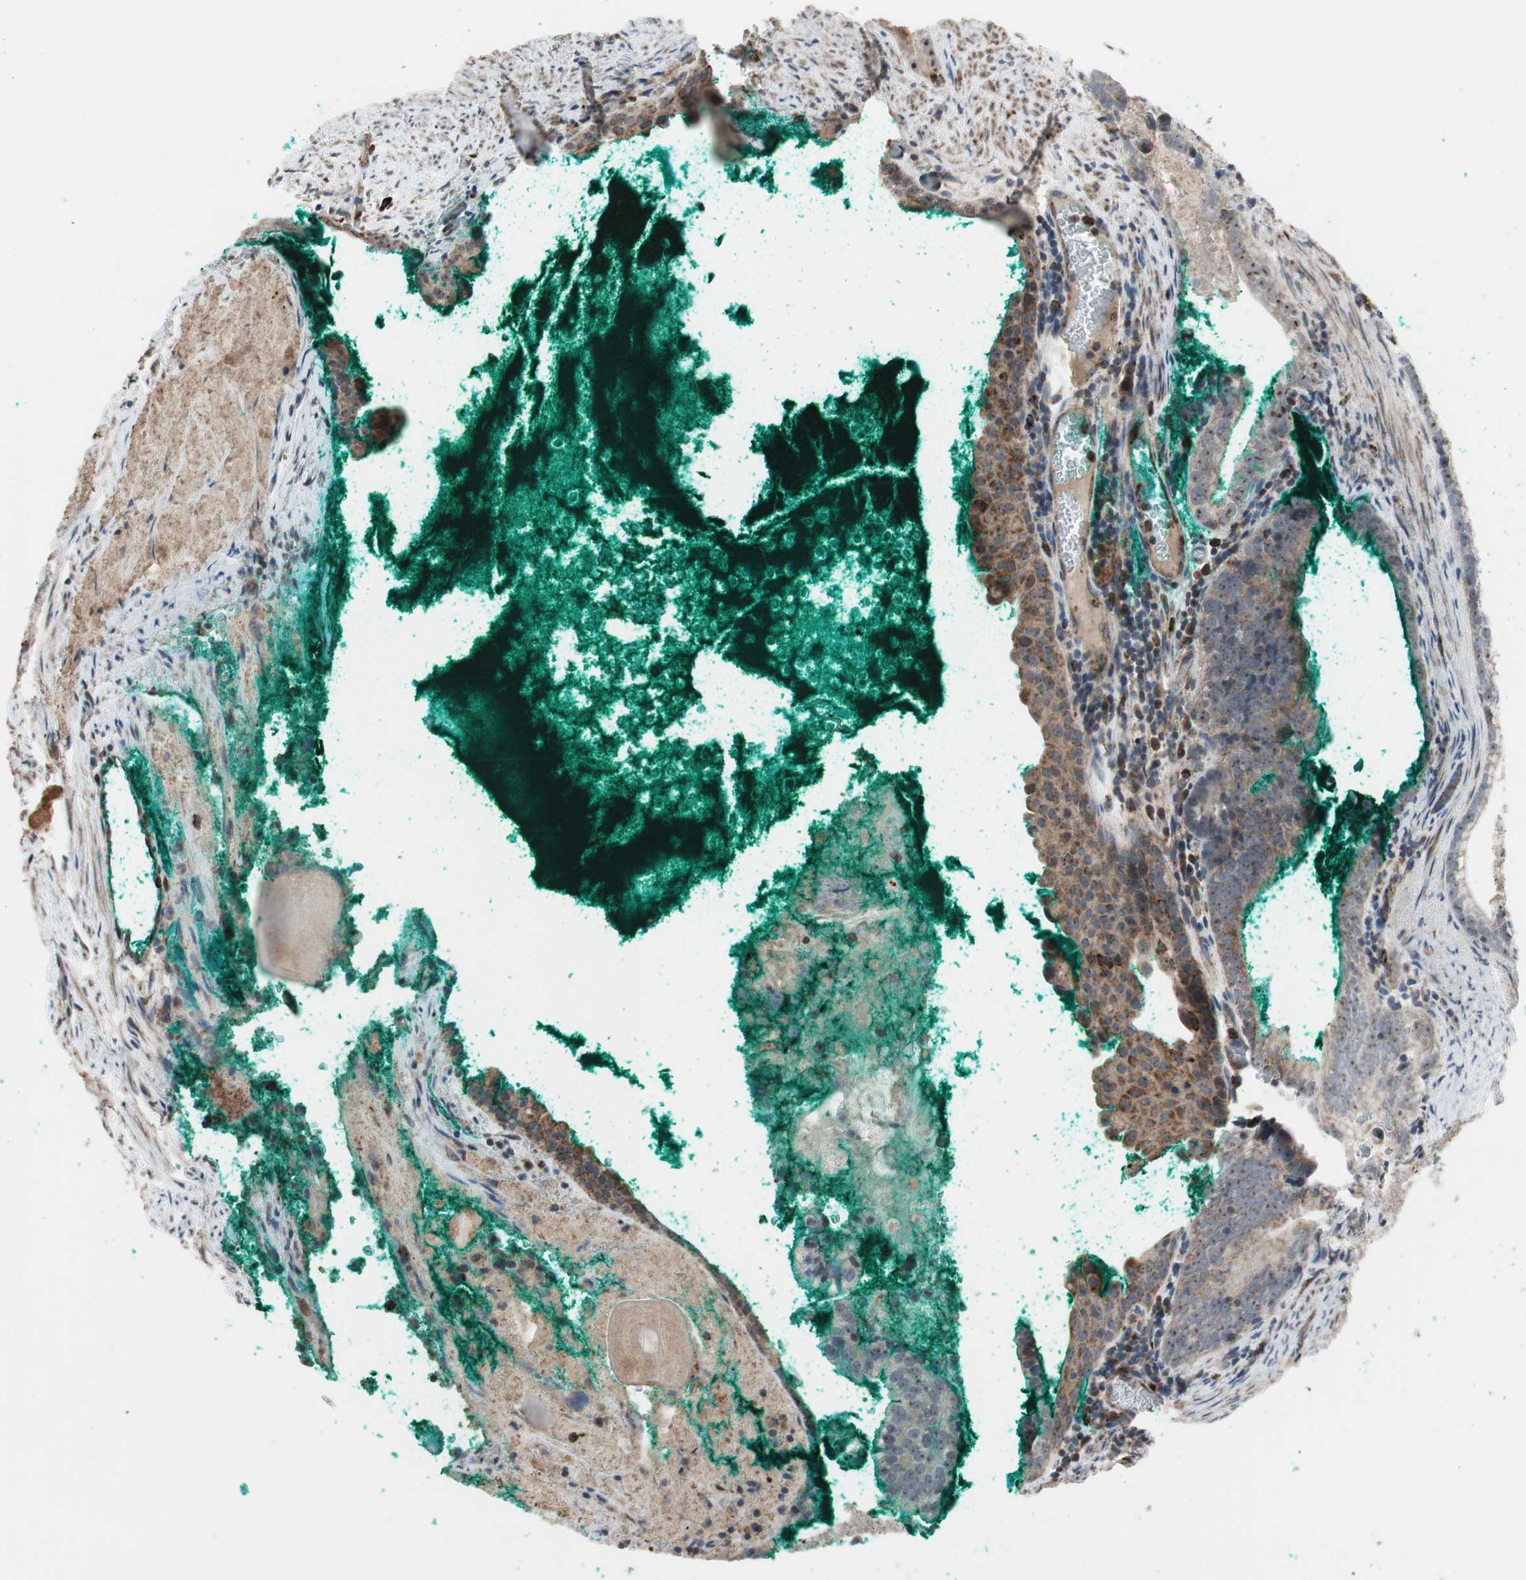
{"staining": {"intensity": "moderate", "quantity": ">75%", "location": "cytoplasmic/membranous"}, "tissue": "prostate cancer", "cell_type": "Tumor cells", "image_type": "cancer", "snomed": [{"axis": "morphology", "description": "Adenocarcinoma, High grade"}, {"axis": "topography", "description": "Prostate"}], "caption": "Moderate cytoplasmic/membranous positivity for a protein is appreciated in approximately >75% of tumor cells of prostate cancer (high-grade adenocarcinoma) using IHC.", "gene": "CPT1A", "patient": {"sex": "male", "age": 66}}